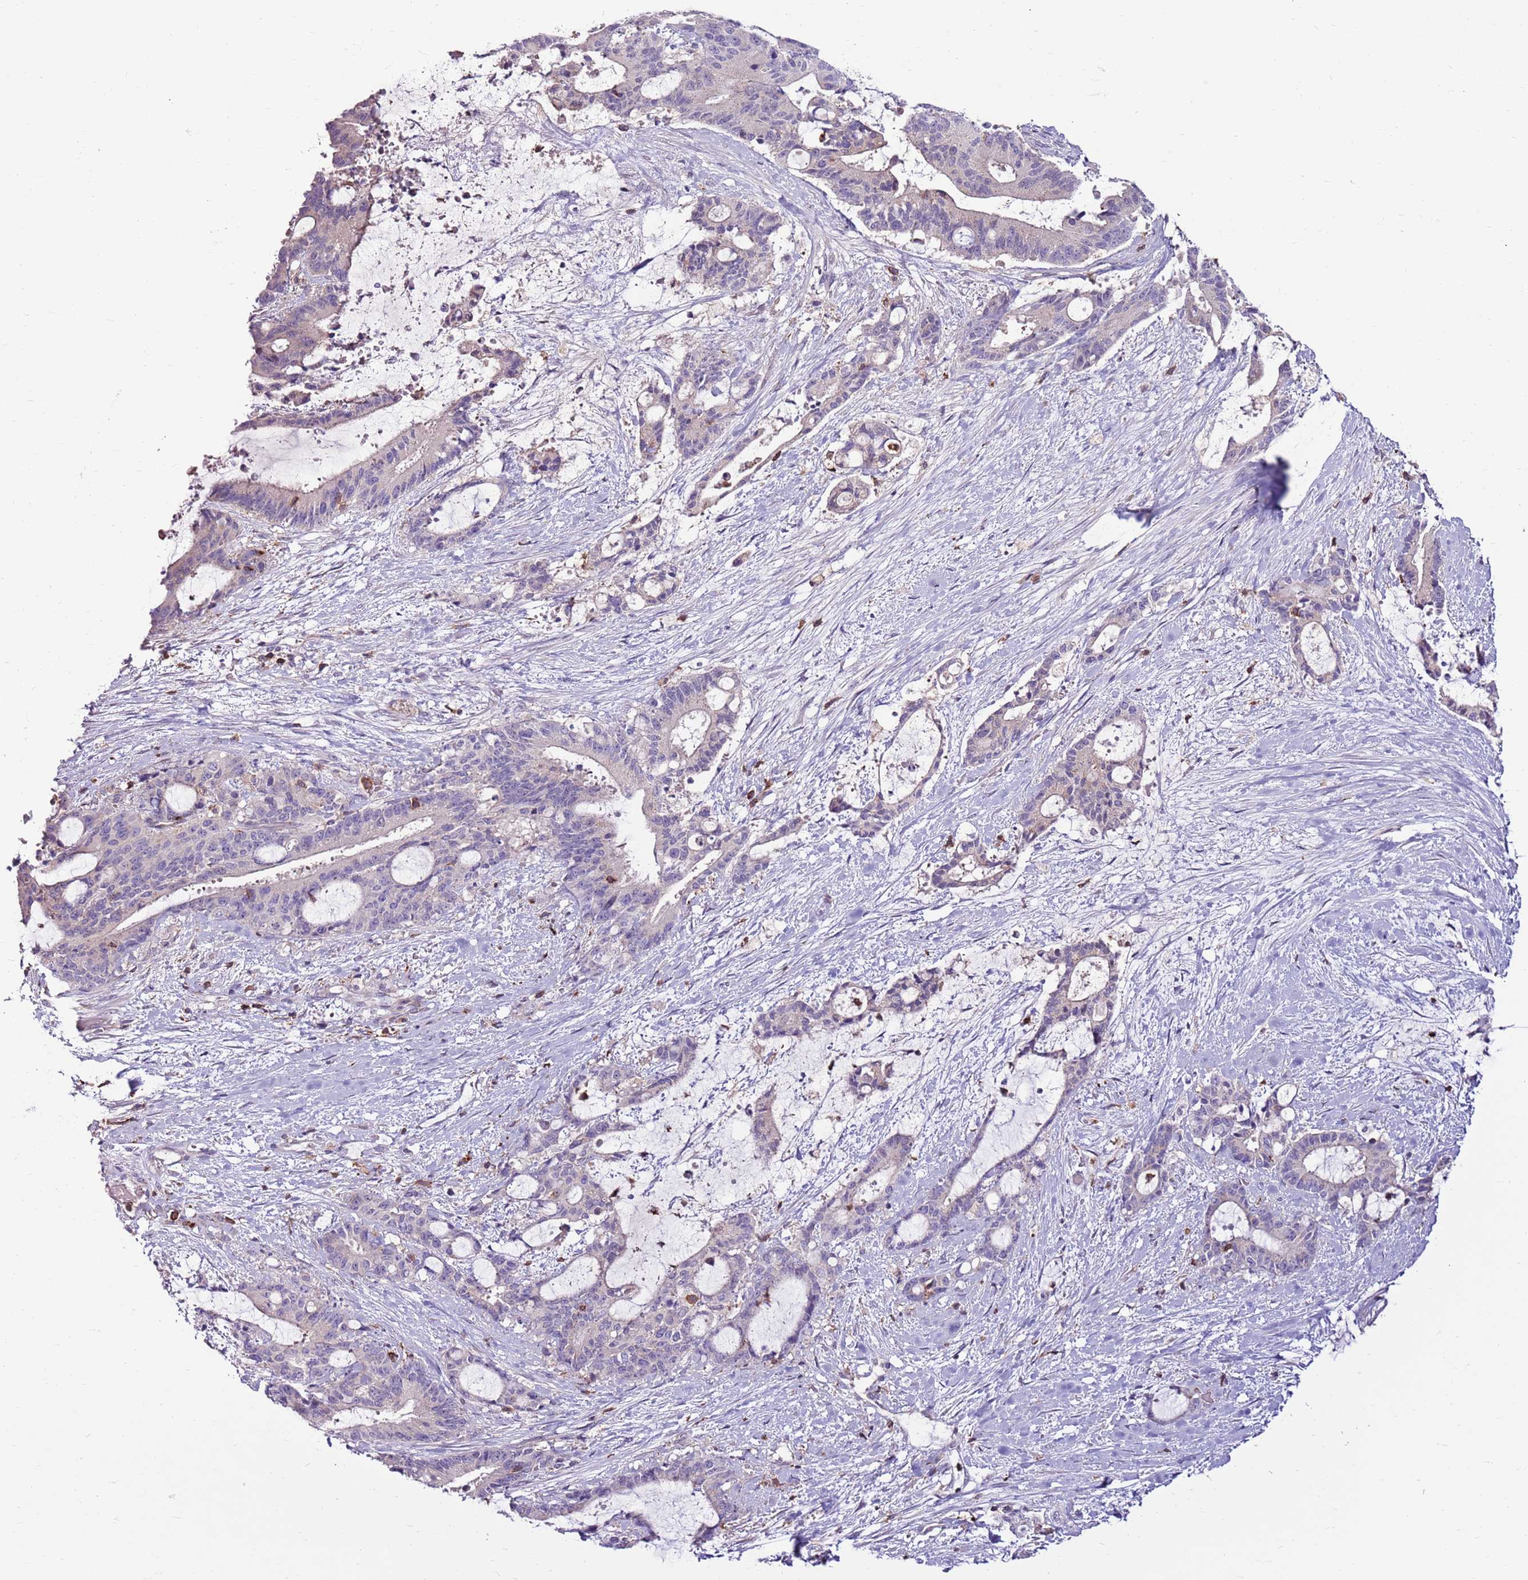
{"staining": {"intensity": "negative", "quantity": "none", "location": "none"}, "tissue": "liver cancer", "cell_type": "Tumor cells", "image_type": "cancer", "snomed": [{"axis": "morphology", "description": "Normal tissue, NOS"}, {"axis": "morphology", "description": "Cholangiocarcinoma"}, {"axis": "topography", "description": "Liver"}, {"axis": "topography", "description": "Peripheral nerve tissue"}], "caption": "Liver cholangiocarcinoma was stained to show a protein in brown. There is no significant positivity in tumor cells.", "gene": "ZSWIM1", "patient": {"sex": "female", "age": 73}}